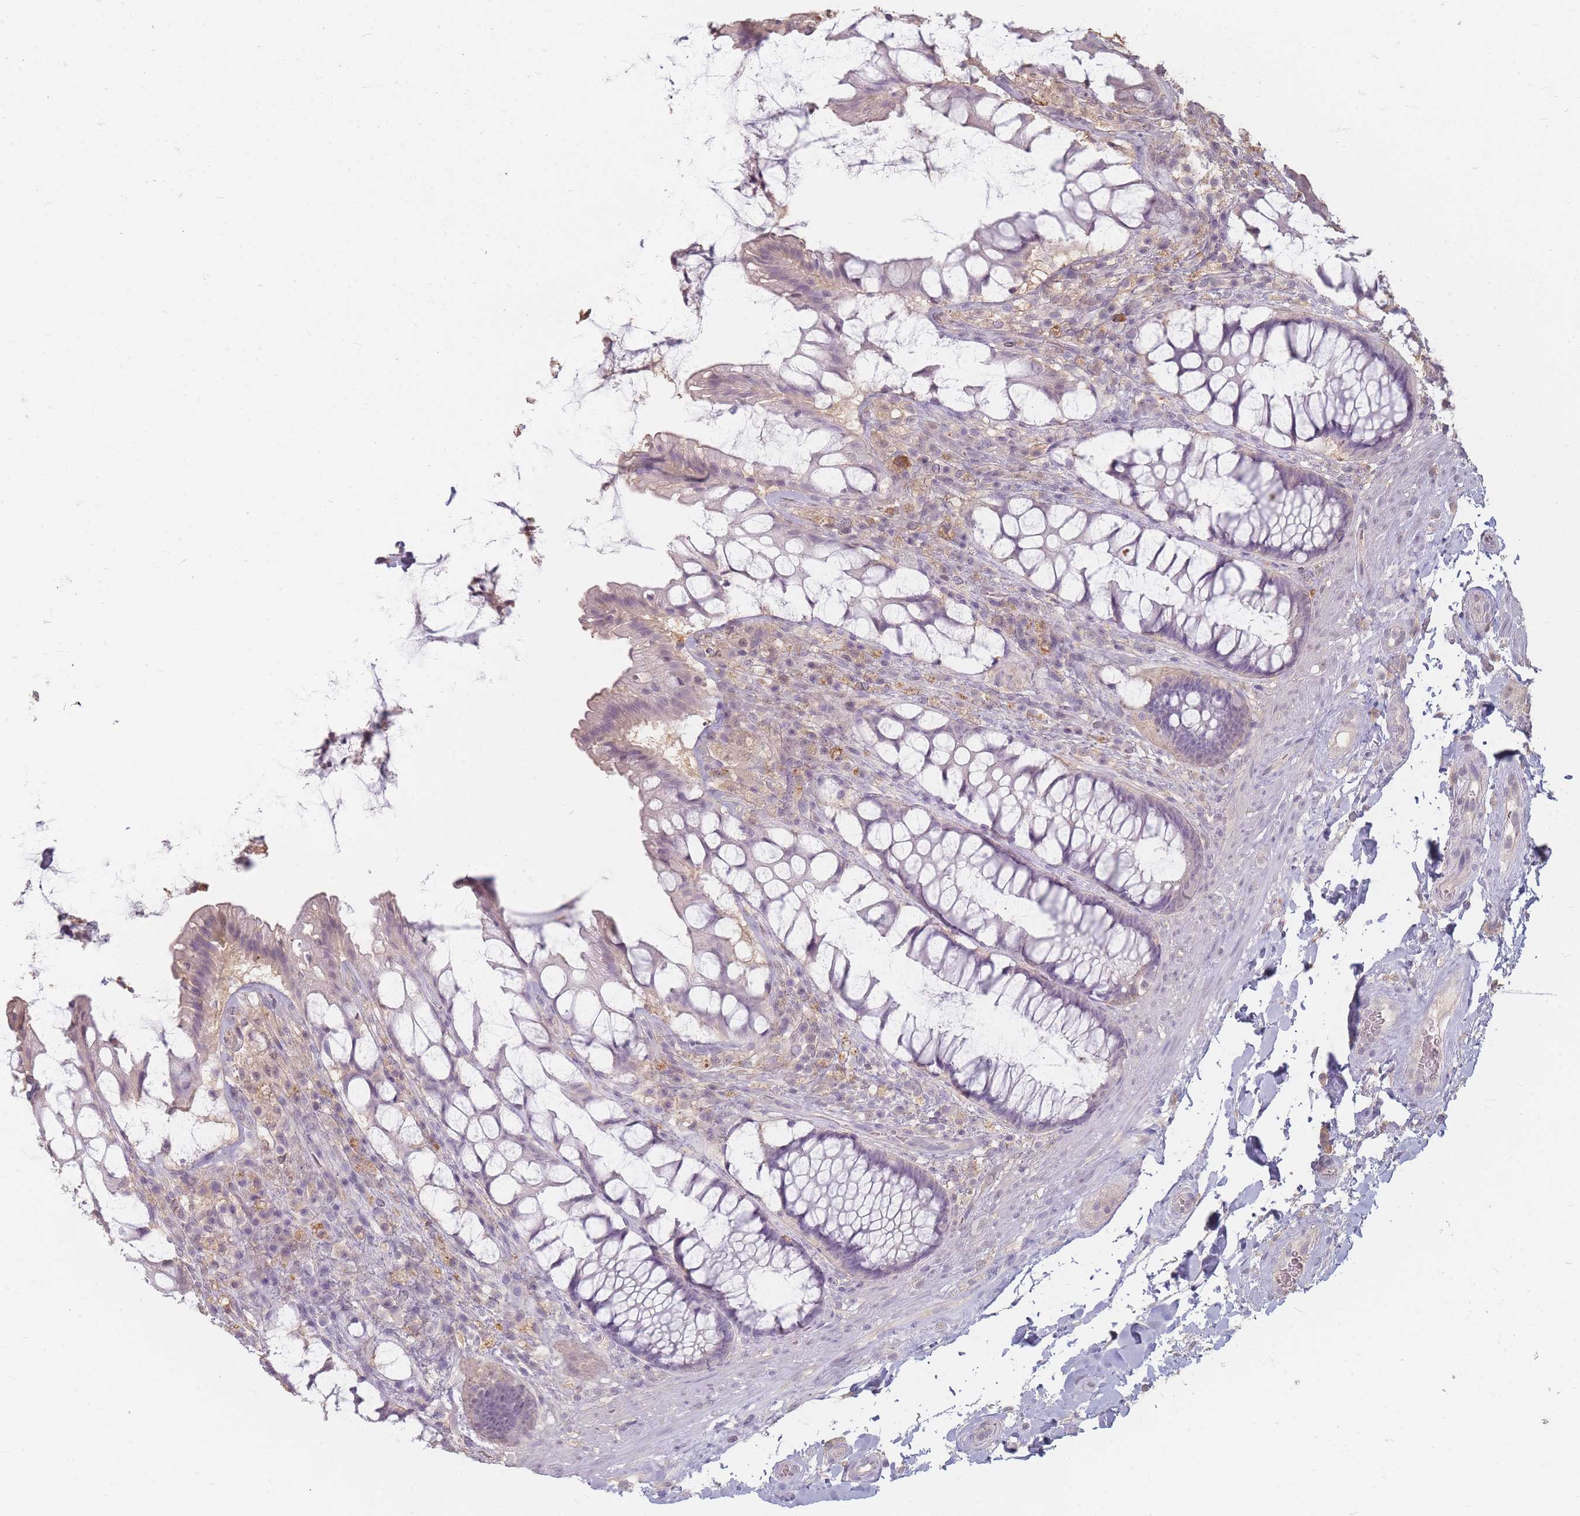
{"staining": {"intensity": "weak", "quantity": "<25%", "location": "nuclear"}, "tissue": "rectum", "cell_type": "Glandular cells", "image_type": "normal", "snomed": [{"axis": "morphology", "description": "Normal tissue, NOS"}, {"axis": "topography", "description": "Rectum"}], "caption": "The immunohistochemistry image has no significant staining in glandular cells of rectum. (Brightfield microscopy of DAB immunohistochemistry (IHC) at high magnification).", "gene": "RFTN1", "patient": {"sex": "female", "age": 58}}